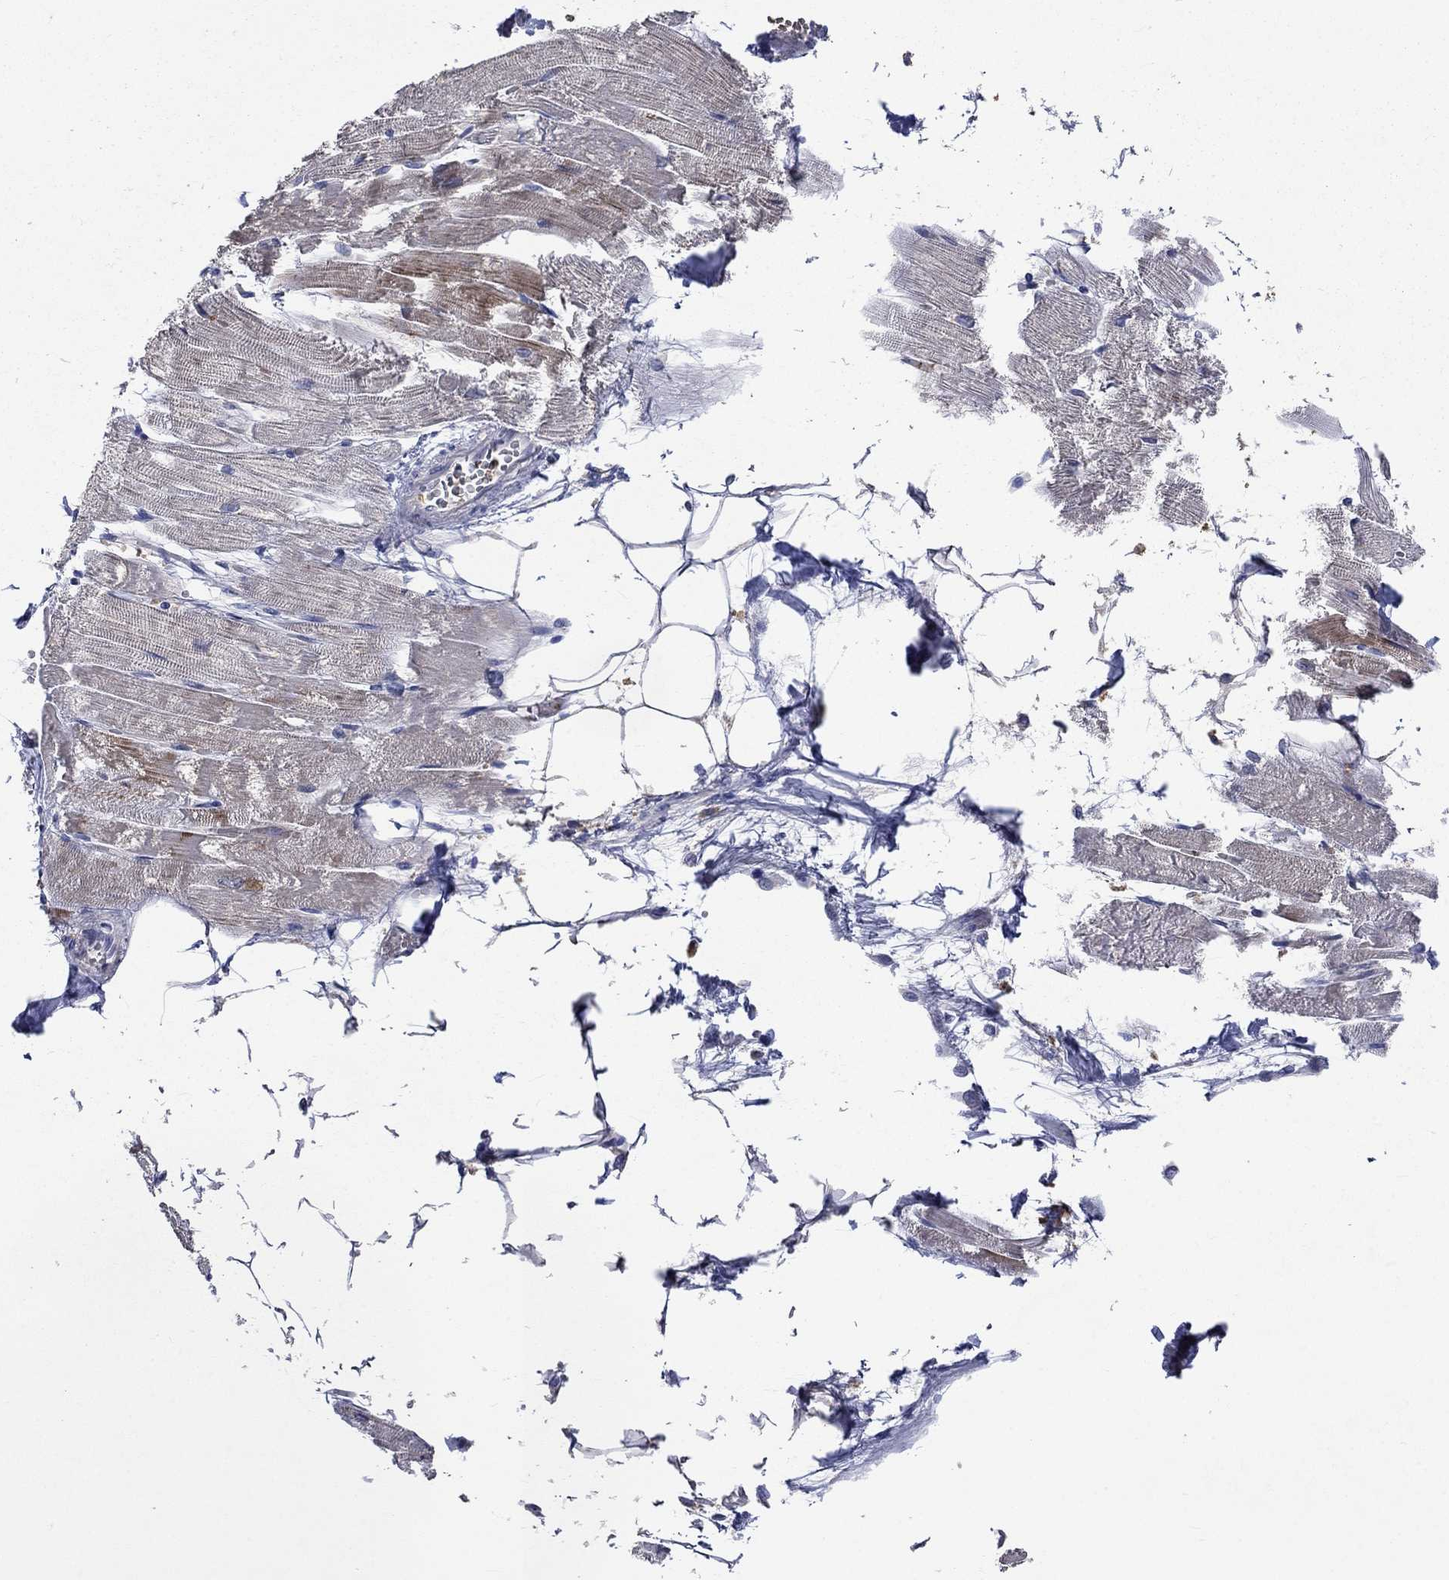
{"staining": {"intensity": "moderate", "quantity": "25%-75%", "location": "cytoplasmic/membranous"}, "tissue": "heart muscle", "cell_type": "Cardiomyocytes", "image_type": "normal", "snomed": [{"axis": "morphology", "description": "Normal tissue, NOS"}, {"axis": "topography", "description": "Heart"}], "caption": "A medium amount of moderate cytoplasmic/membranous expression is present in approximately 25%-75% of cardiomyocytes in unremarkable heart muscle. (brown staining indicates protein expression, while blue staining denotes nuclei).", "gene": "UGT8", "patient": {"sex": "female", "age": 52}}